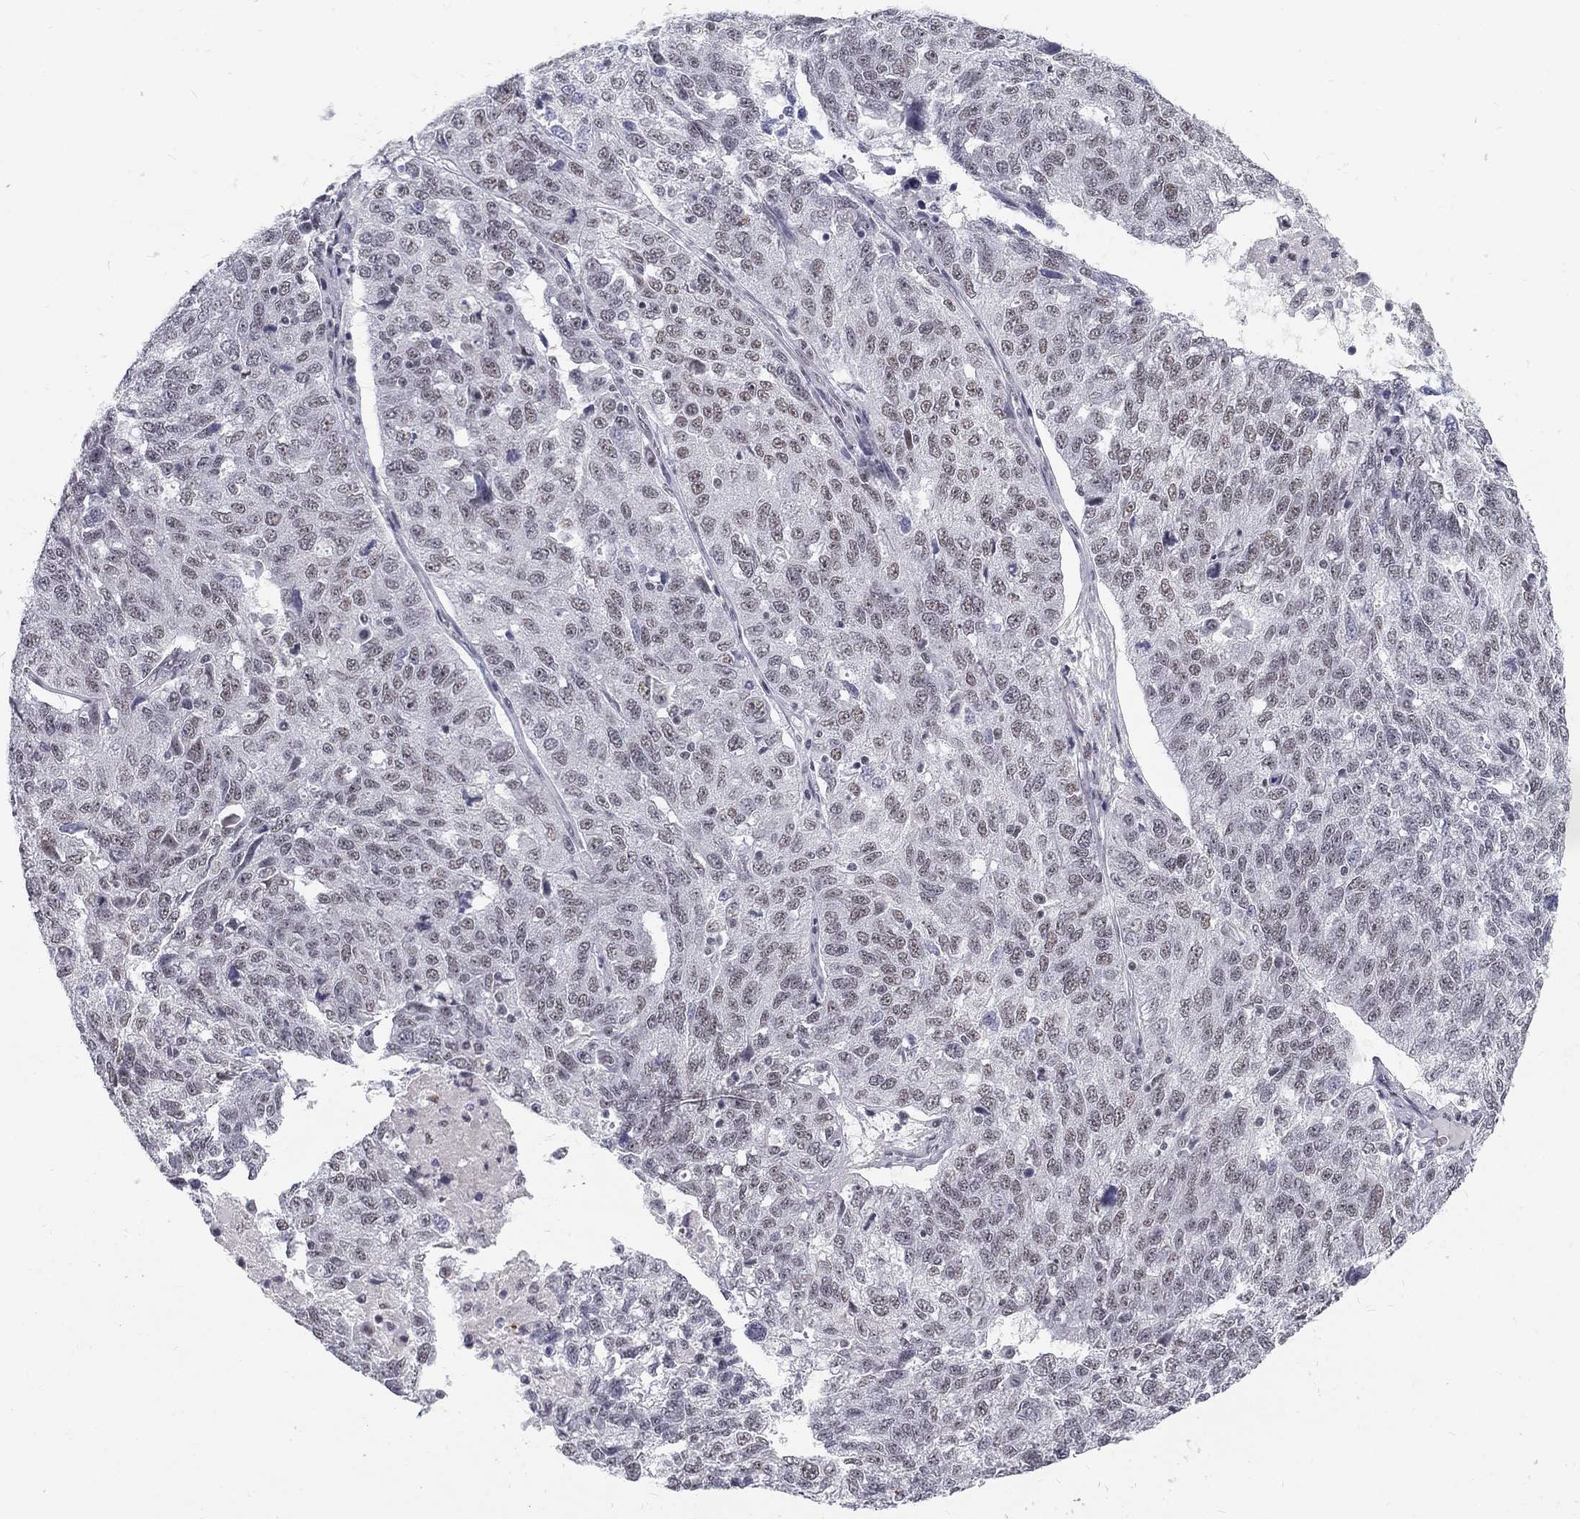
{"staining": {"intensity": "negative", "quantity": "none", "location": "none"}, "tissue": "ovarian cancer", "cell_type": "Tumor cells", "image_type": "cancer", "snomed": [{"axis": "morphology", "description": "Cystadenocarcinoma, serous, NOS"}, {"axis": "topography", "description": "Ovary"}], "caption": "Ovarian cancer (serous cystadenocarcinoma) stained for a protein using immunohistochemistry (IHC) shows no positivity tumor cells.", "gene": "SNORC", "patient": {"sex": "female", "age": 71}}